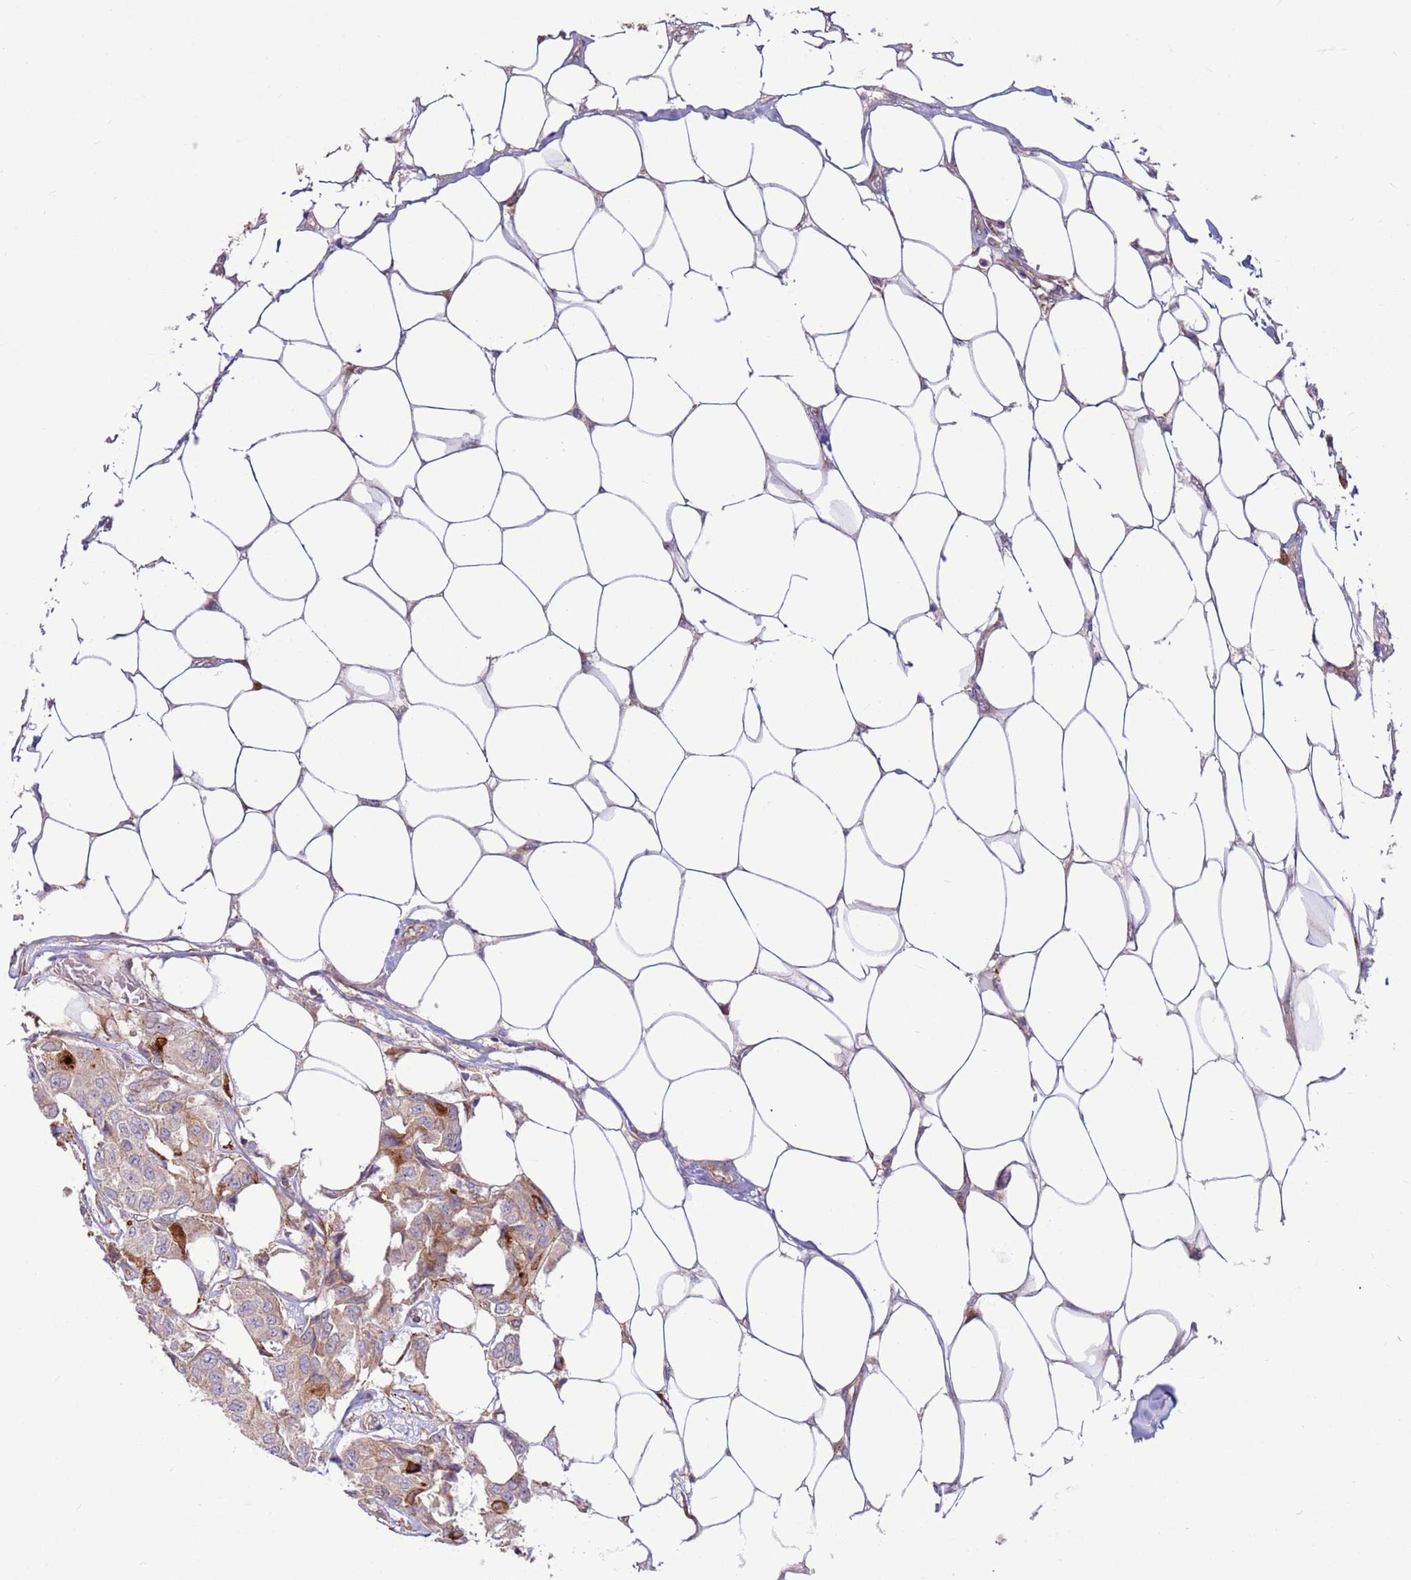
{"staining": {"intensity": "moderate", "quantity": "<25%", "location": "cytoplasmic/membranous"}, "tissue": "breast cancer", "cell_type": "Tumor cells", "image_type": "cancer", "snomed": [{"axis": "morphology", "description": "Duct carcinoma"}, {"axis": "topography", "description": "Breast"}, {"axis": "topography", "description": "Lymph node"}], "caption": "High-power microscopy captured an immunohistochemistry photomicrograph of invasive ductal carcinoma (breast), revealing moderate cytoplasmic/membranous staining in approximately <25% of tumor cells.", "gene": "DDX19B", "patient": {"sex": "female", "age": 80}}